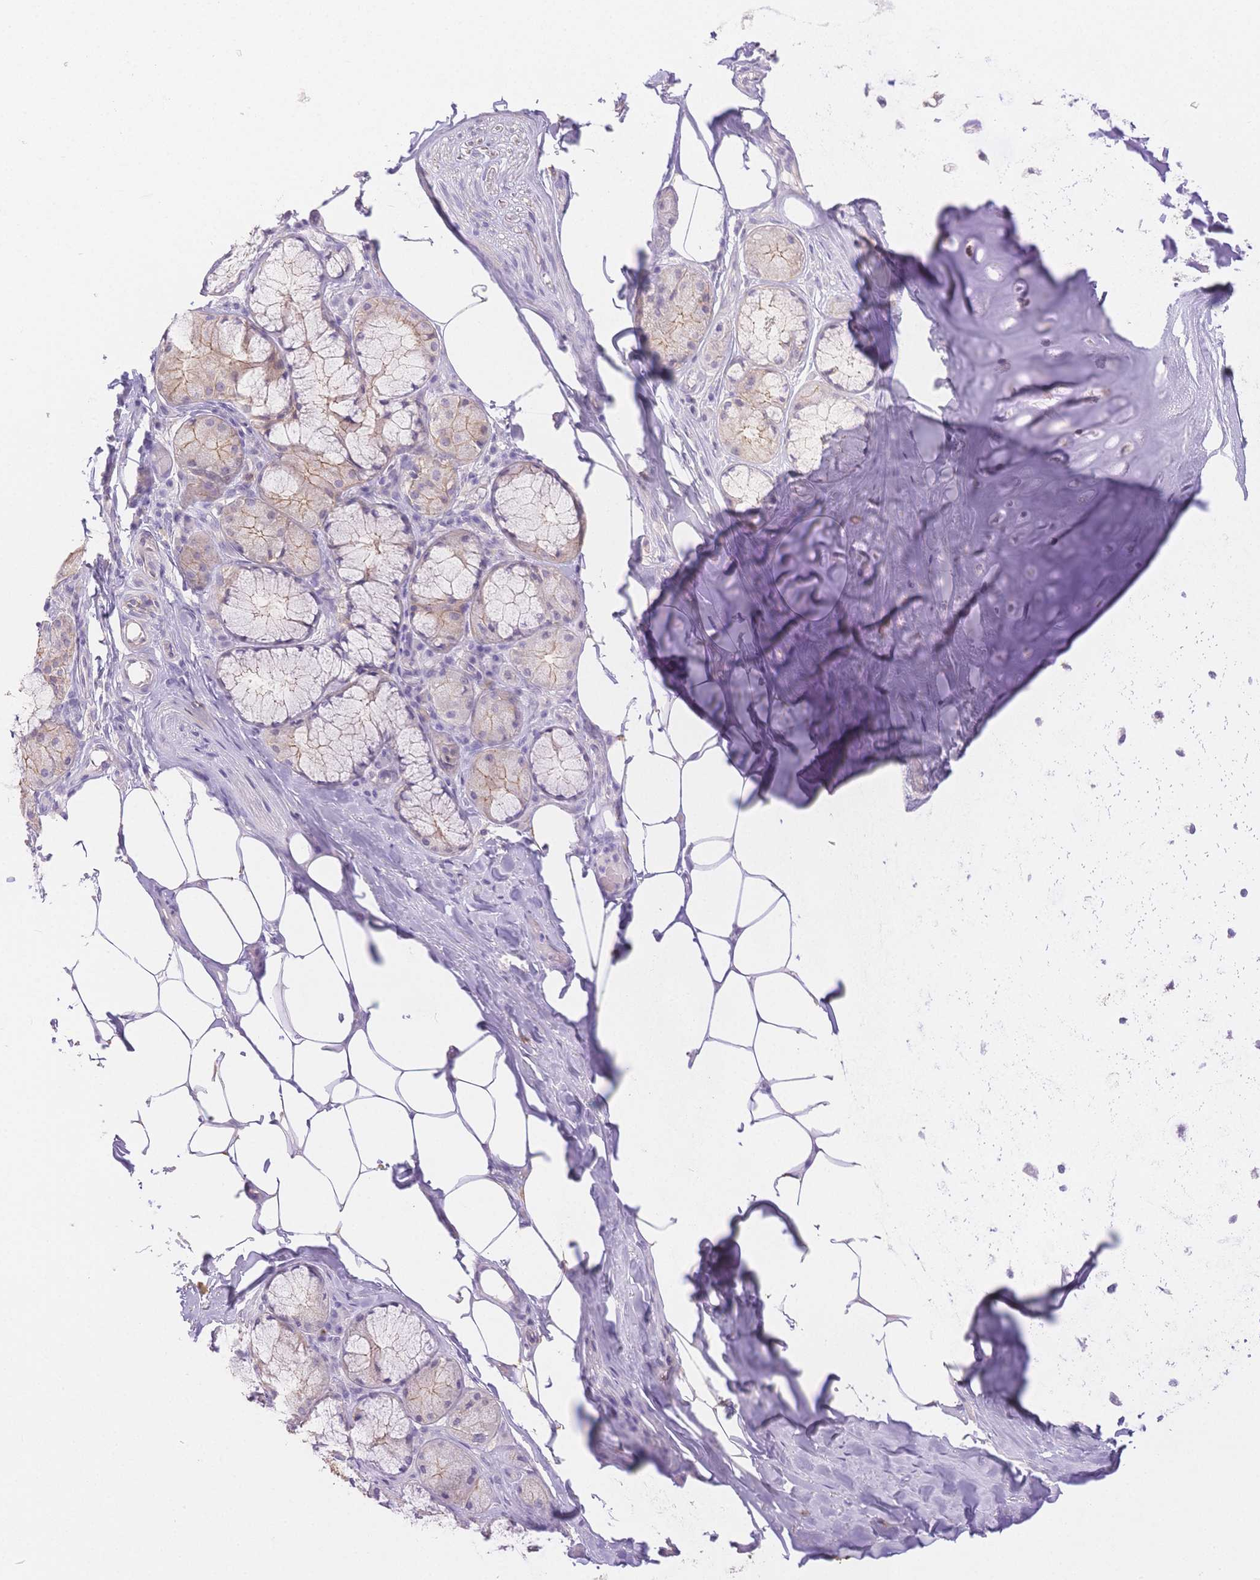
{"staining": {"intensity": "negative", "quantity": "none", "location": "none"}, "tissue": "adipose tissue", "cell_type": "Adipocytes", "image_type": "normal", "snomed": [{"axis": "morphology", "description": "Normal tissue, NOS"}, {"axis": "topography", "description": "Cartilage tissue"}, {"axis": "topography", "description": "Bronchus"}], "caption": "An immunohistochemistry (IHC) micrograph of unremarkable adipose tissue is shown. There is no staining in adipocytes of adipose tissue. (Stains: DAB IHC with hematoxylin counter stain, Microscopy: brightfield microscopy at high magnification).", "gene": "WDR54", "patient": {"sex": "male", "age": 64}}